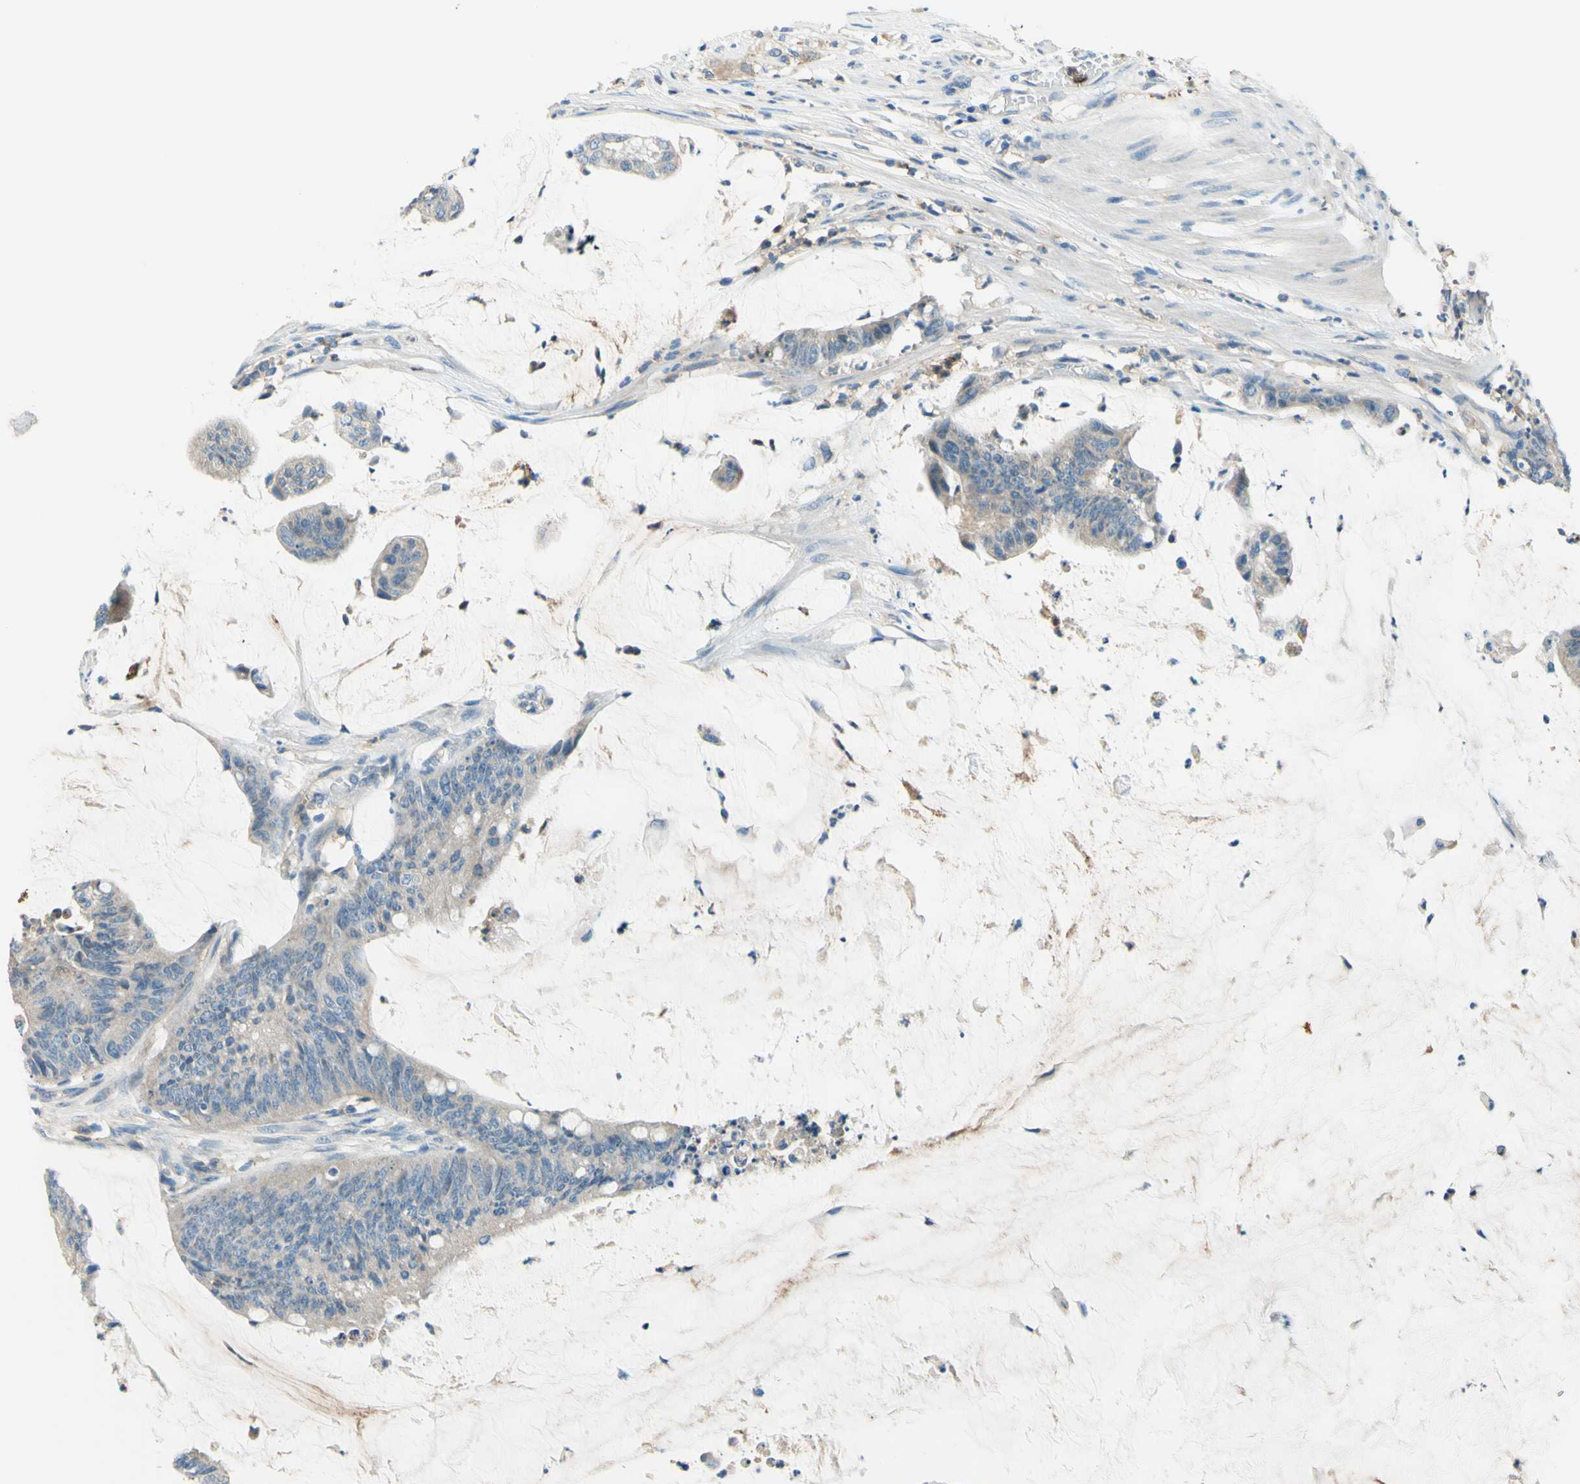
{"staining": {"intensity": "weak", "quantity": "<25%", "location": "cytoplasmic/membranous"}, "tissue": "colorectal cancer", "cell_type": "Tumor cells", "image_type": "cancer", "snomed": [{"axis": "morphology", "description": "Adenocarcinoma, NOS"}, {"axis": "topography", "description": "Rectum"}], "caption": "The histopathology image shows no staining of tumor cells in colorectal cancer (adenocarcinoma).", "gene": "SIGLEC9", "patient": {"sex": "female", "age": 66}}